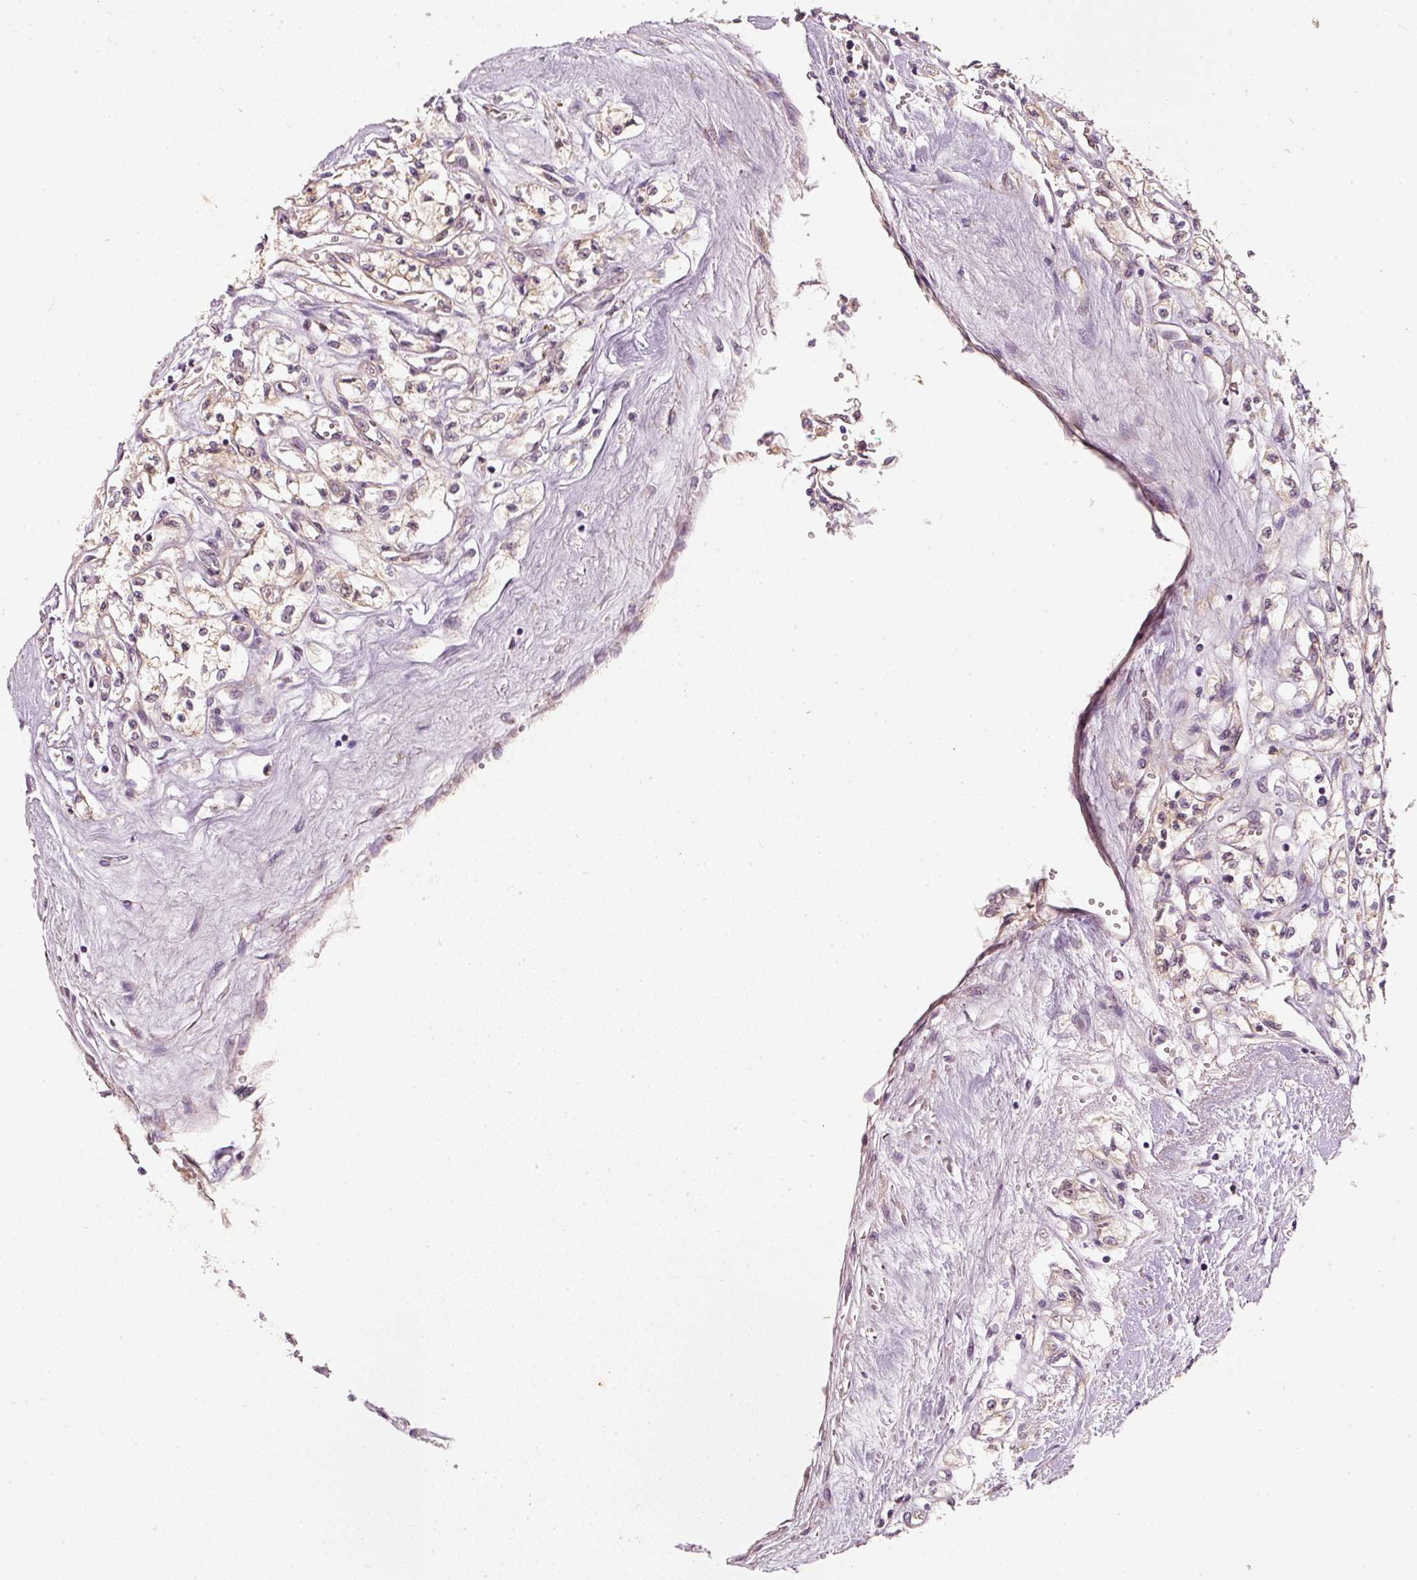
{"staining": {"intensity": "weak", "quantity": ">75%", "location": "cytoplasmic/membranous"}, "tissue": "renal cancer", "cell_type": "Tumor cells", "image_type": "cancer", "snomed": [{"axis": "morphology", "description": "Adenocarcinoma, NOS"}, {"axis": "topography", "description": "Kidney"}], "caption": "IHC (DAB (3,3'-diaminobenzidine)) staining of human renal cancer displays weak cytoplasmic/membranous protein positivity in about >75% of tumor cells.", "gene": "RGL2", "patient": {"sex": "male", "age": 56}}